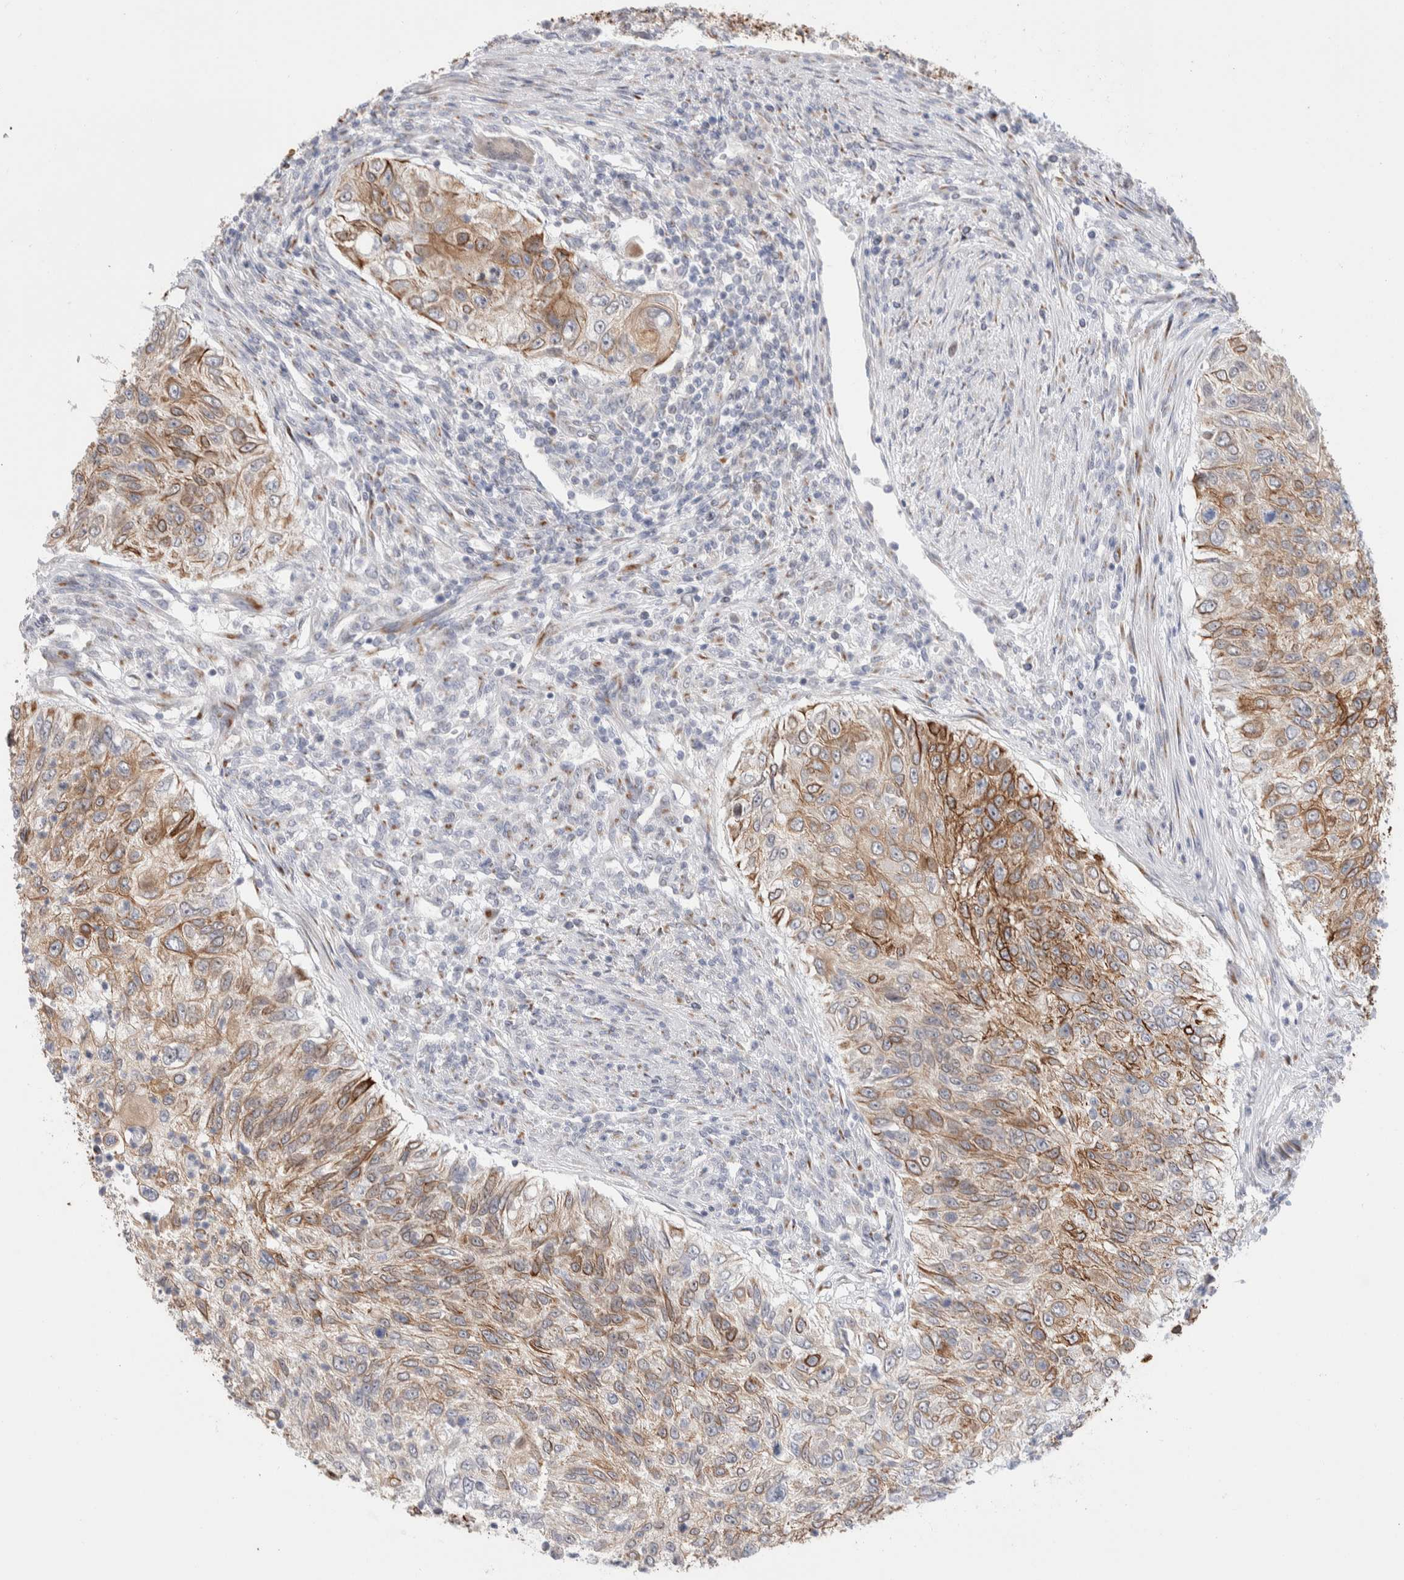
{"staining": {"intensity": "moderate", "quantity": ">75%", "location": "cytoplasmic/membranous"}, "tissue": "urothelial cancer", "cell_type": "Tumor cells", "image_type": "cancer", "snomed": [{"axis": "morphology", "description": "Urothelial carcinoma, High grade"}, {"axis": "topography", "description": "Urinary bladder"}], "caption": "Immunohistochemistry of high-grade urothelial carcinoma exhibits medium levels of moderate cytoplasmic/membranous positivity in about >75% of tumor cells. (IHC, brightfield microscopy, high magnification).", "gene": "C1orf112", "patient": {"sex": "female", "age": 60}}